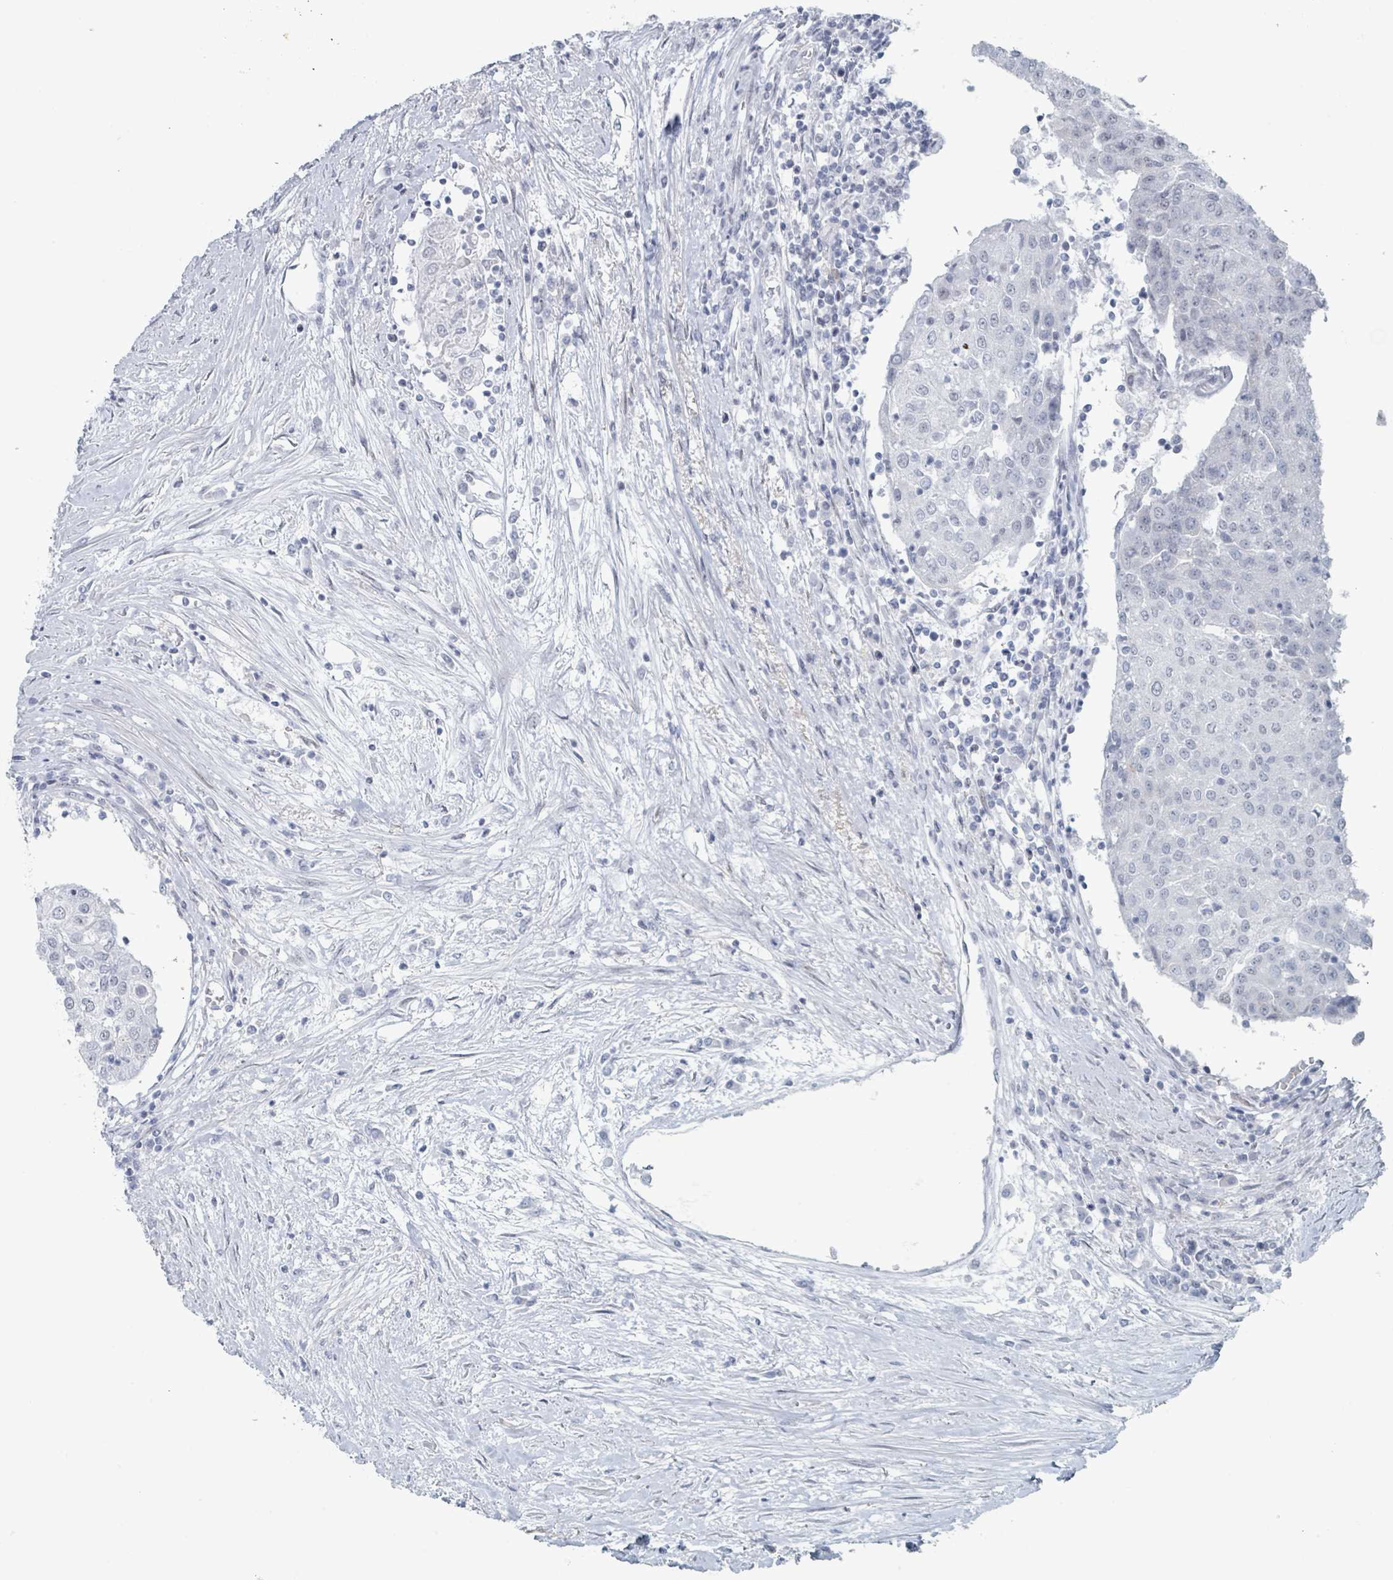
{"staining": {"intensity": "negative", "quantity": "none", "location": "none"}, "tissue": "urothelial cancer", "cell_type": "Tumor cells", "image_type": "cancer", "snomed": [{"axis": "morphology", "description": "Urothelial carcinoma, High grade"}, {"axis": "topography", "description": "Urinary bladder"}], "caption": "There is no significant positivity in tumor cells of high-grade urothelial carcinoma.", "gene": "GPR15LG", "patient": {"sex": "female", "age": 85}}